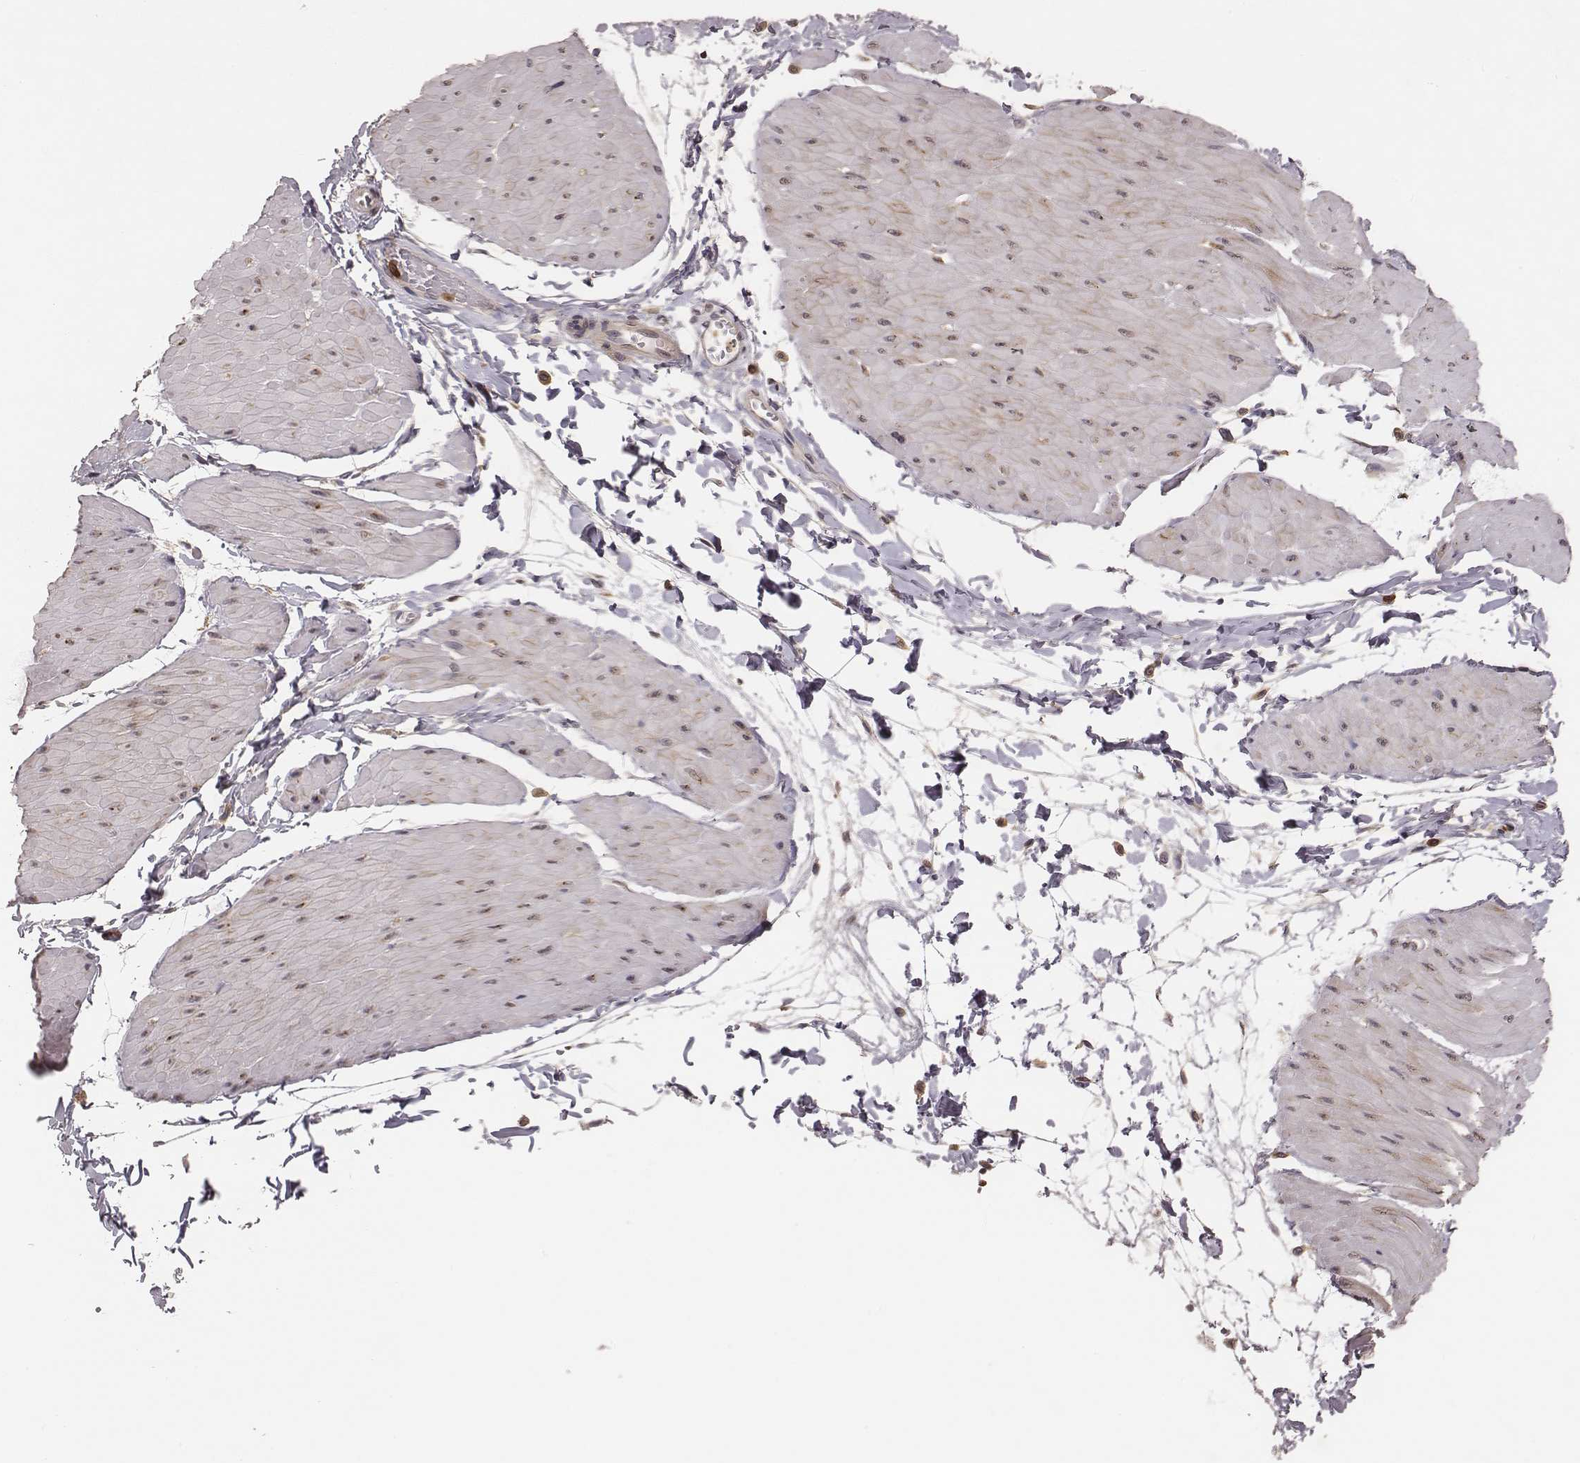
{"staining": {"intensity": "negative", "quantity": "none", "location": "none"}, "tissue": "adipose tissue", "cell_type": "Adipocytes", "image_type": "normal", "snomed": [{"axis": "morphology", "description": "Normal tissue, NOS"}, {"axis": "topography", "description": "Smooth muscle"}, {"axis": "topography", "description": "Peripheral nerve tissue"}], "caption": "High power microscopy micrograph of an immunohistochemistry (IHC) micrograph of unremarkable adipose tissue, revealing no significant staining in adipocytes. The staining was performed using DAB to visualize the protein expression in brown, while the nuclei were stained in blue with hematoxylin (Magnification: 20x).", "gene": "PILRA", "patient": {"sex": "male", "age": 58}}